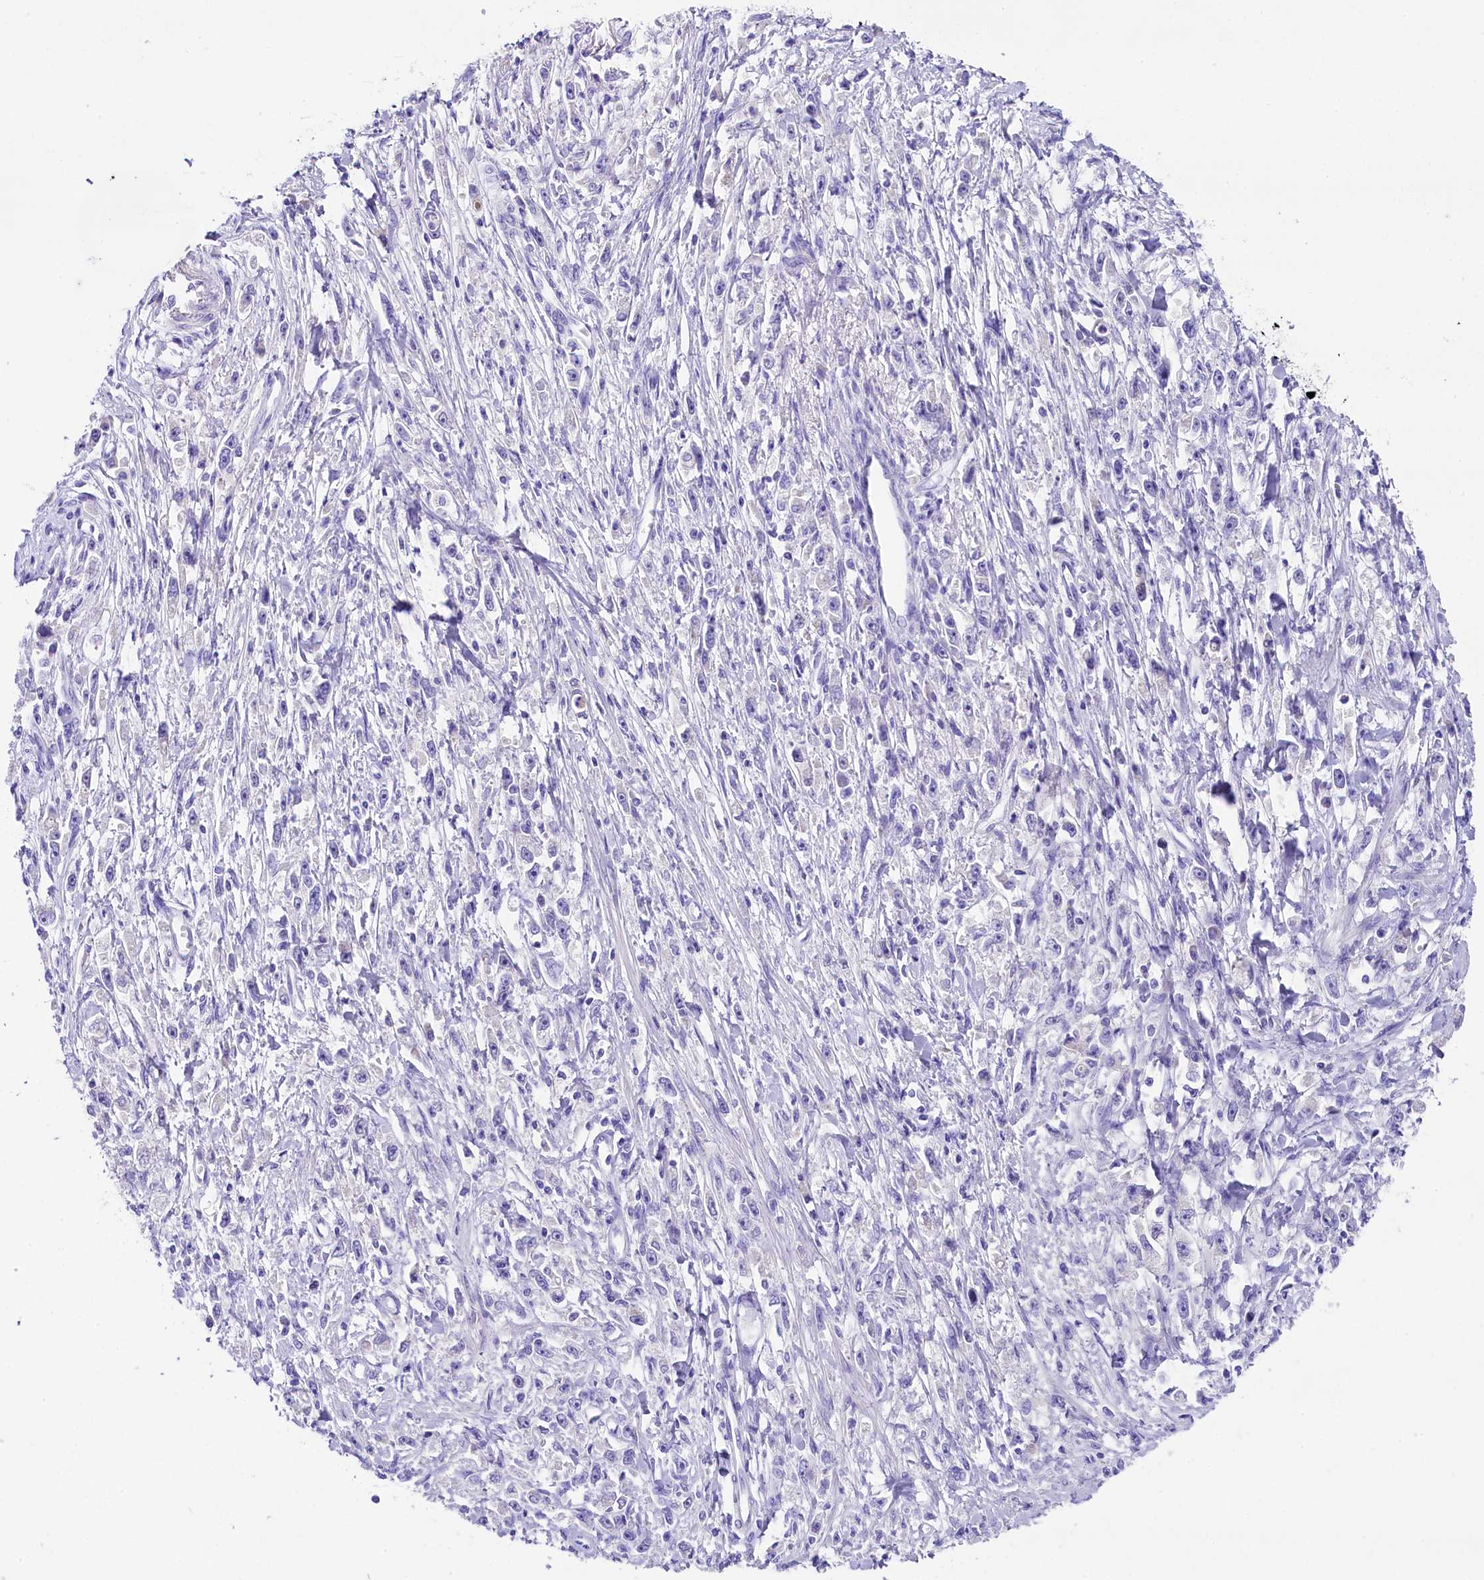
{"staining": {"intensity": "negative", "quantity": "none", "location": "none"}, "tissue": "stomach cancer", "cell_type": "Tumor cells", "image_type": "cancer", "snomed": [{"axis": "morphology", "description": "Adenocarcinoma, NOS"}, {"axis": "topography", "description": "Stomach"}], "caption": "This is a photomicrograph of immunohistochemistry (IHC) staining of stomach adenocarcinoma, which shows no positivity in tumor cells. The staining is performed using DAB brown chromogen with nuclei counter-stained in using hematoxylin.", "gene": "SKIDA1", "patient": {"sex": "female", "age": 59}}